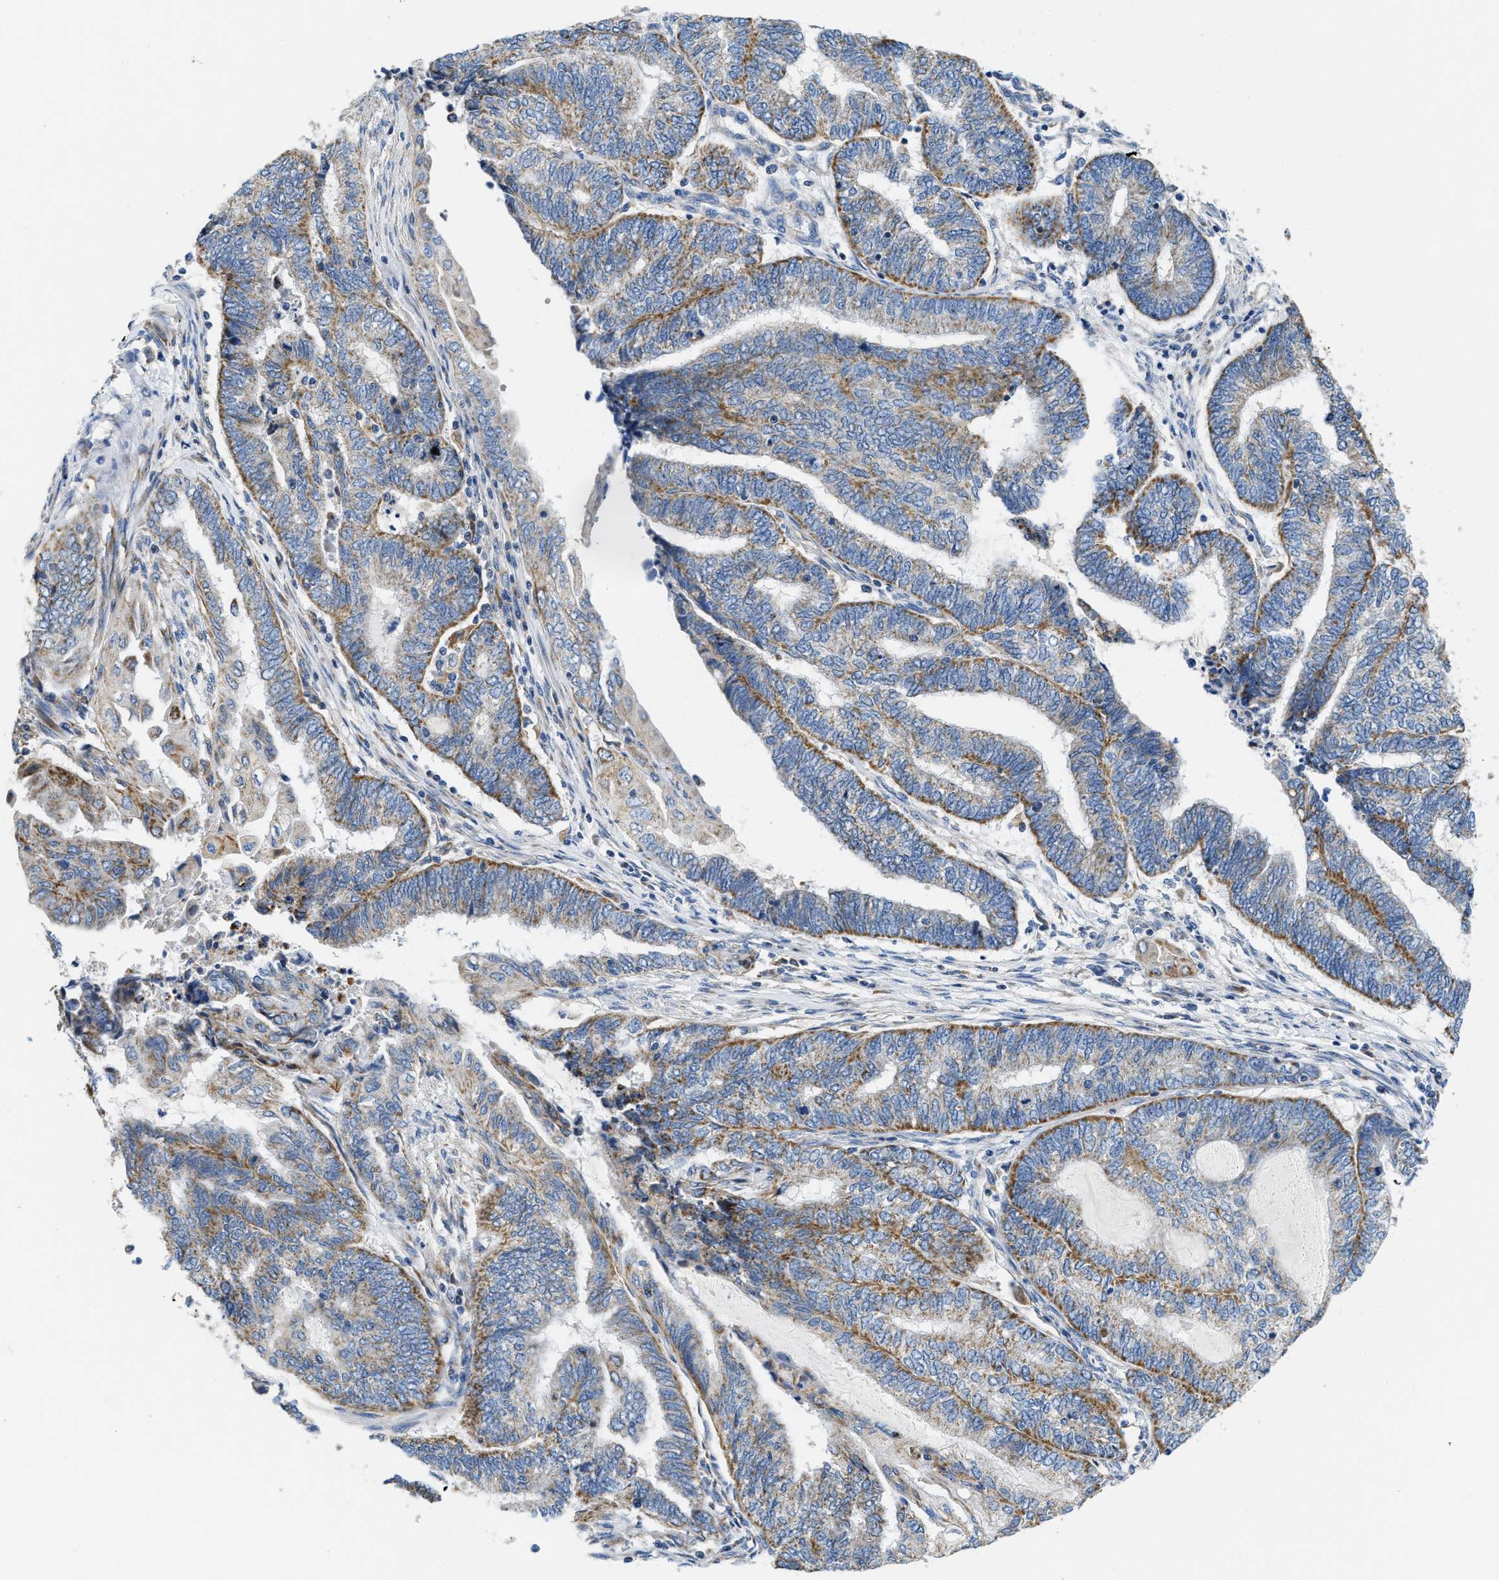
{"staining": {"intensity": "moderate", "quantity": ">75%", "location": "cytoplasmic/membranous"}, "tissue": "endometrial cancer", "cell_type": "Tumor cells", "image_type": "cancer", "snomed": [{"axis": "morphology", "description": "Adenocarcinoma, NOS"}, {"axis": "topography", "description": "Uterus"}, {"axis": "topography", "description": "Endometrium"}], "caption": "A high-resolution photomicrograph shows IHC staining of adenocarcinoma (endometrial), which reveals moderate cytoplasmic/membranous positivity in about >75% of tumor cells.", "gene": "SLC25A13", "patient": {"sex": "female", "age": 70}}